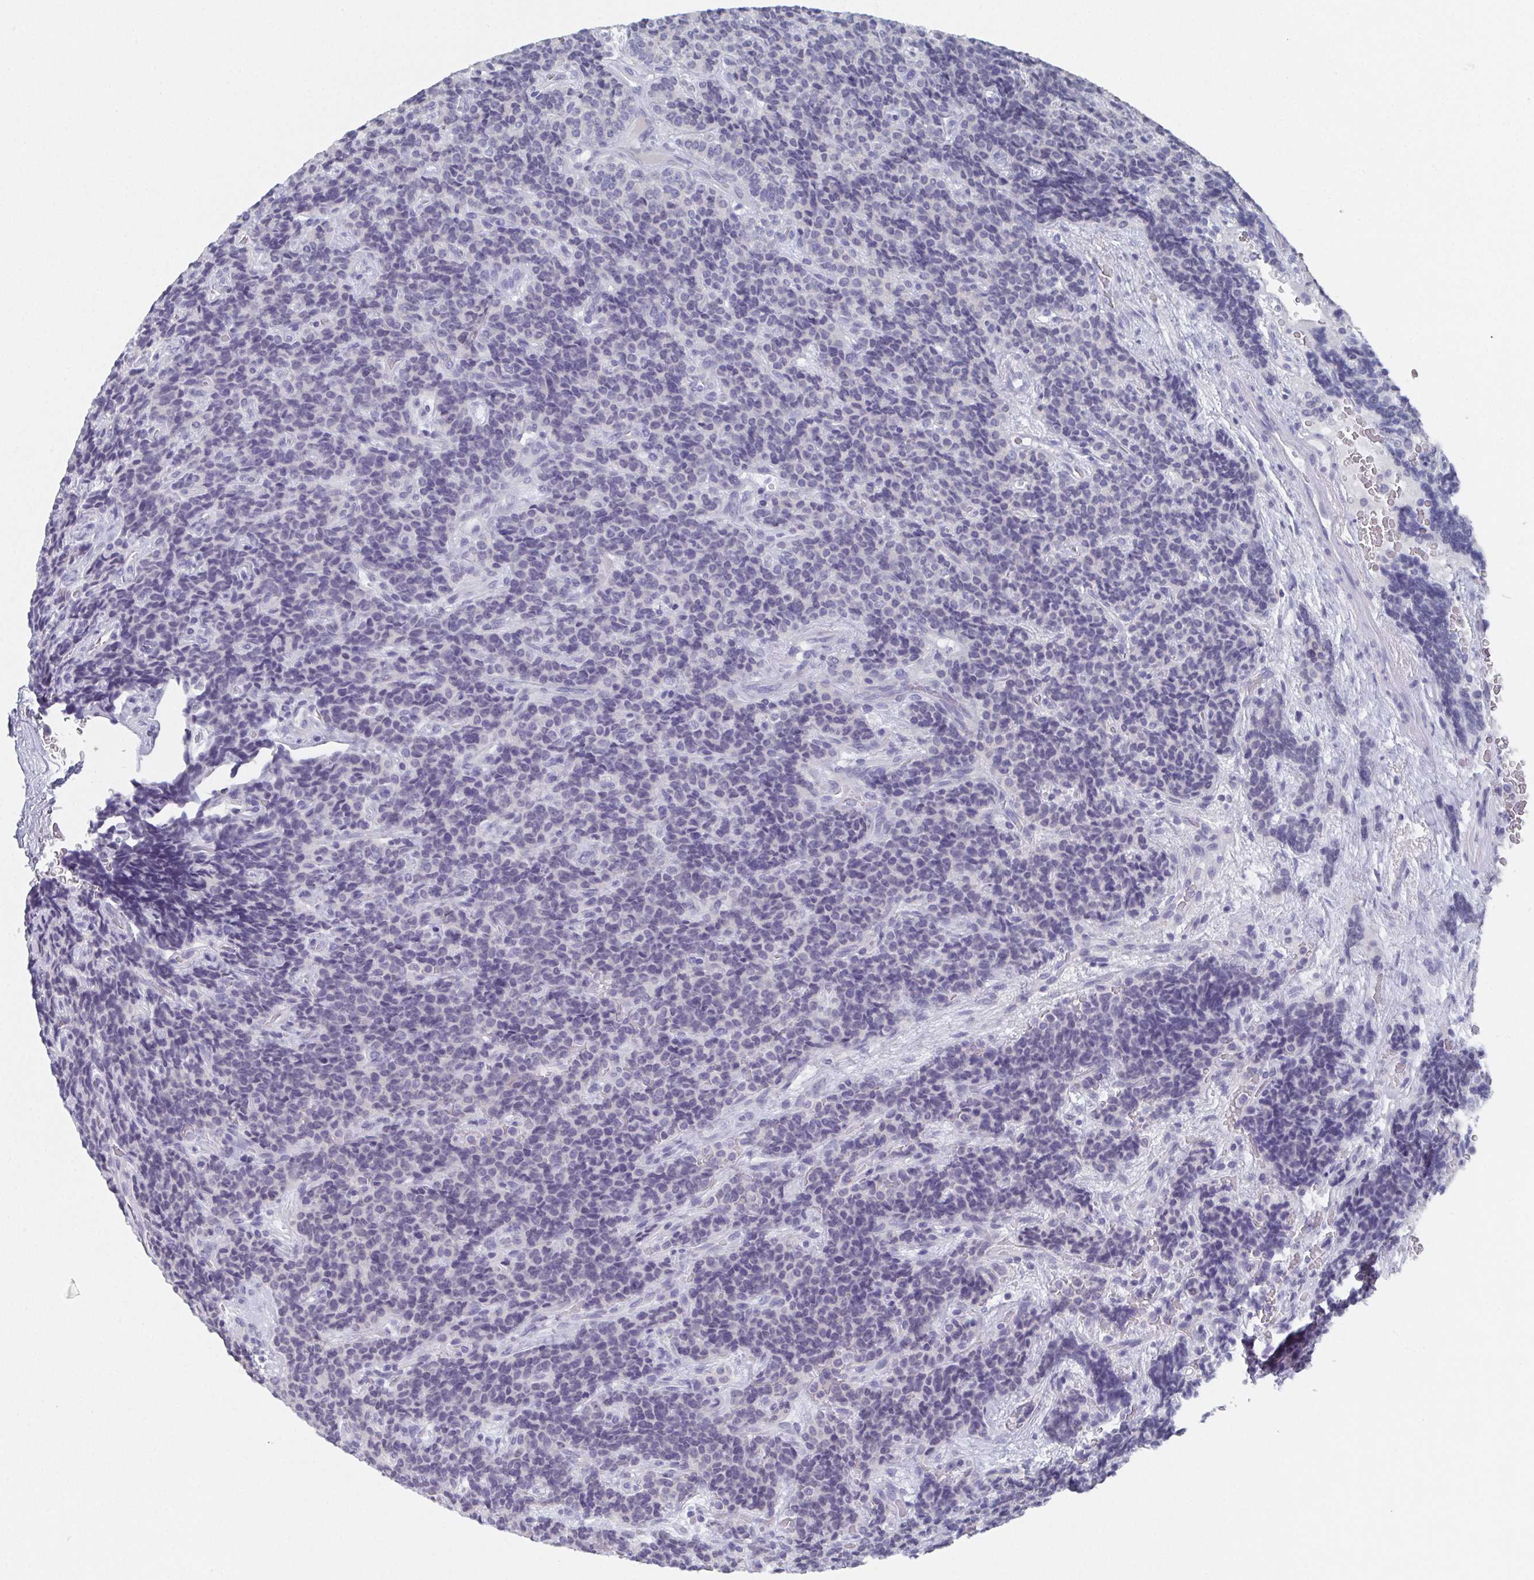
{"staining": {"intensity": "negative", "quantity": "none", "location": "none"}, "tissue": "carcinoid", "cell_type": "Tumor cells", "image_type": "cancer", "snomed": [{"axis": "morphology", "description": "Carcinoid, malignant, NOS"}, {"axis": "topography", "description": "Pancreas"}], "caption": "This image is of carcinoid stained with immunohistochemistry (IHC) to label a protein in brown with the nuclei are counter-stained blue. There is no positivity in tumor cells.", "gene": "DYDC2", "patient": {"sex": "male", "age": 36}}